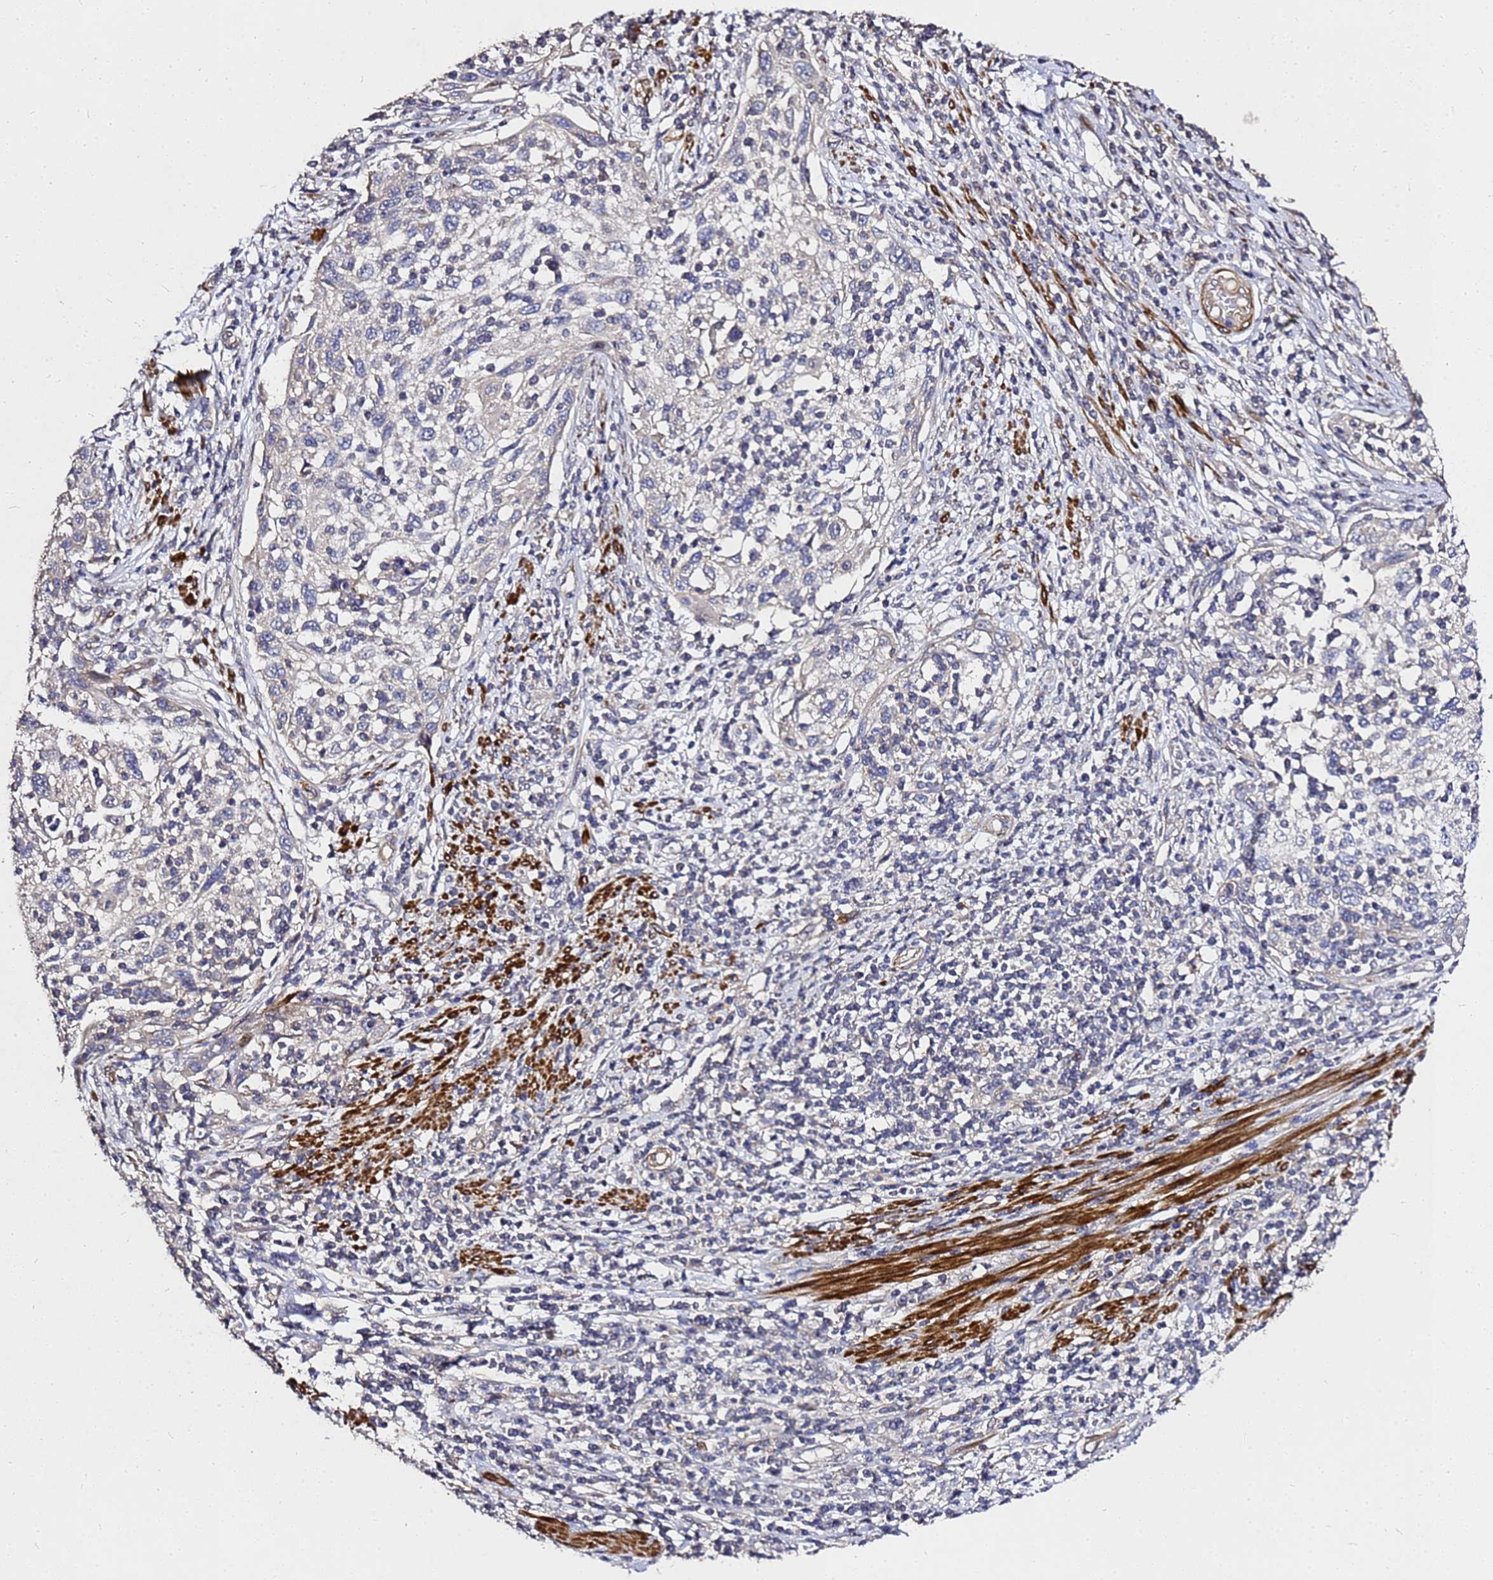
{"staining": {"intensity": "negative", "quantity": "none", "location": "none"}, "tissue": "cervical cancer", "cell_type": "Tumor cells", "image_type": "cancer", "snomed": [{"axis": "morphology", "description": "Squamous cell carcinoma, NOS"}, {"axis": "topography", "description": "Cervix"}], "caption": "IHC histopathology image of human squamous cell carcinoma (cervical) stained for a protein (brown), which displays no positivity in tumor cells.", "gene": "RSPRY1", "patient": {"sex": "female", "age": 70}}